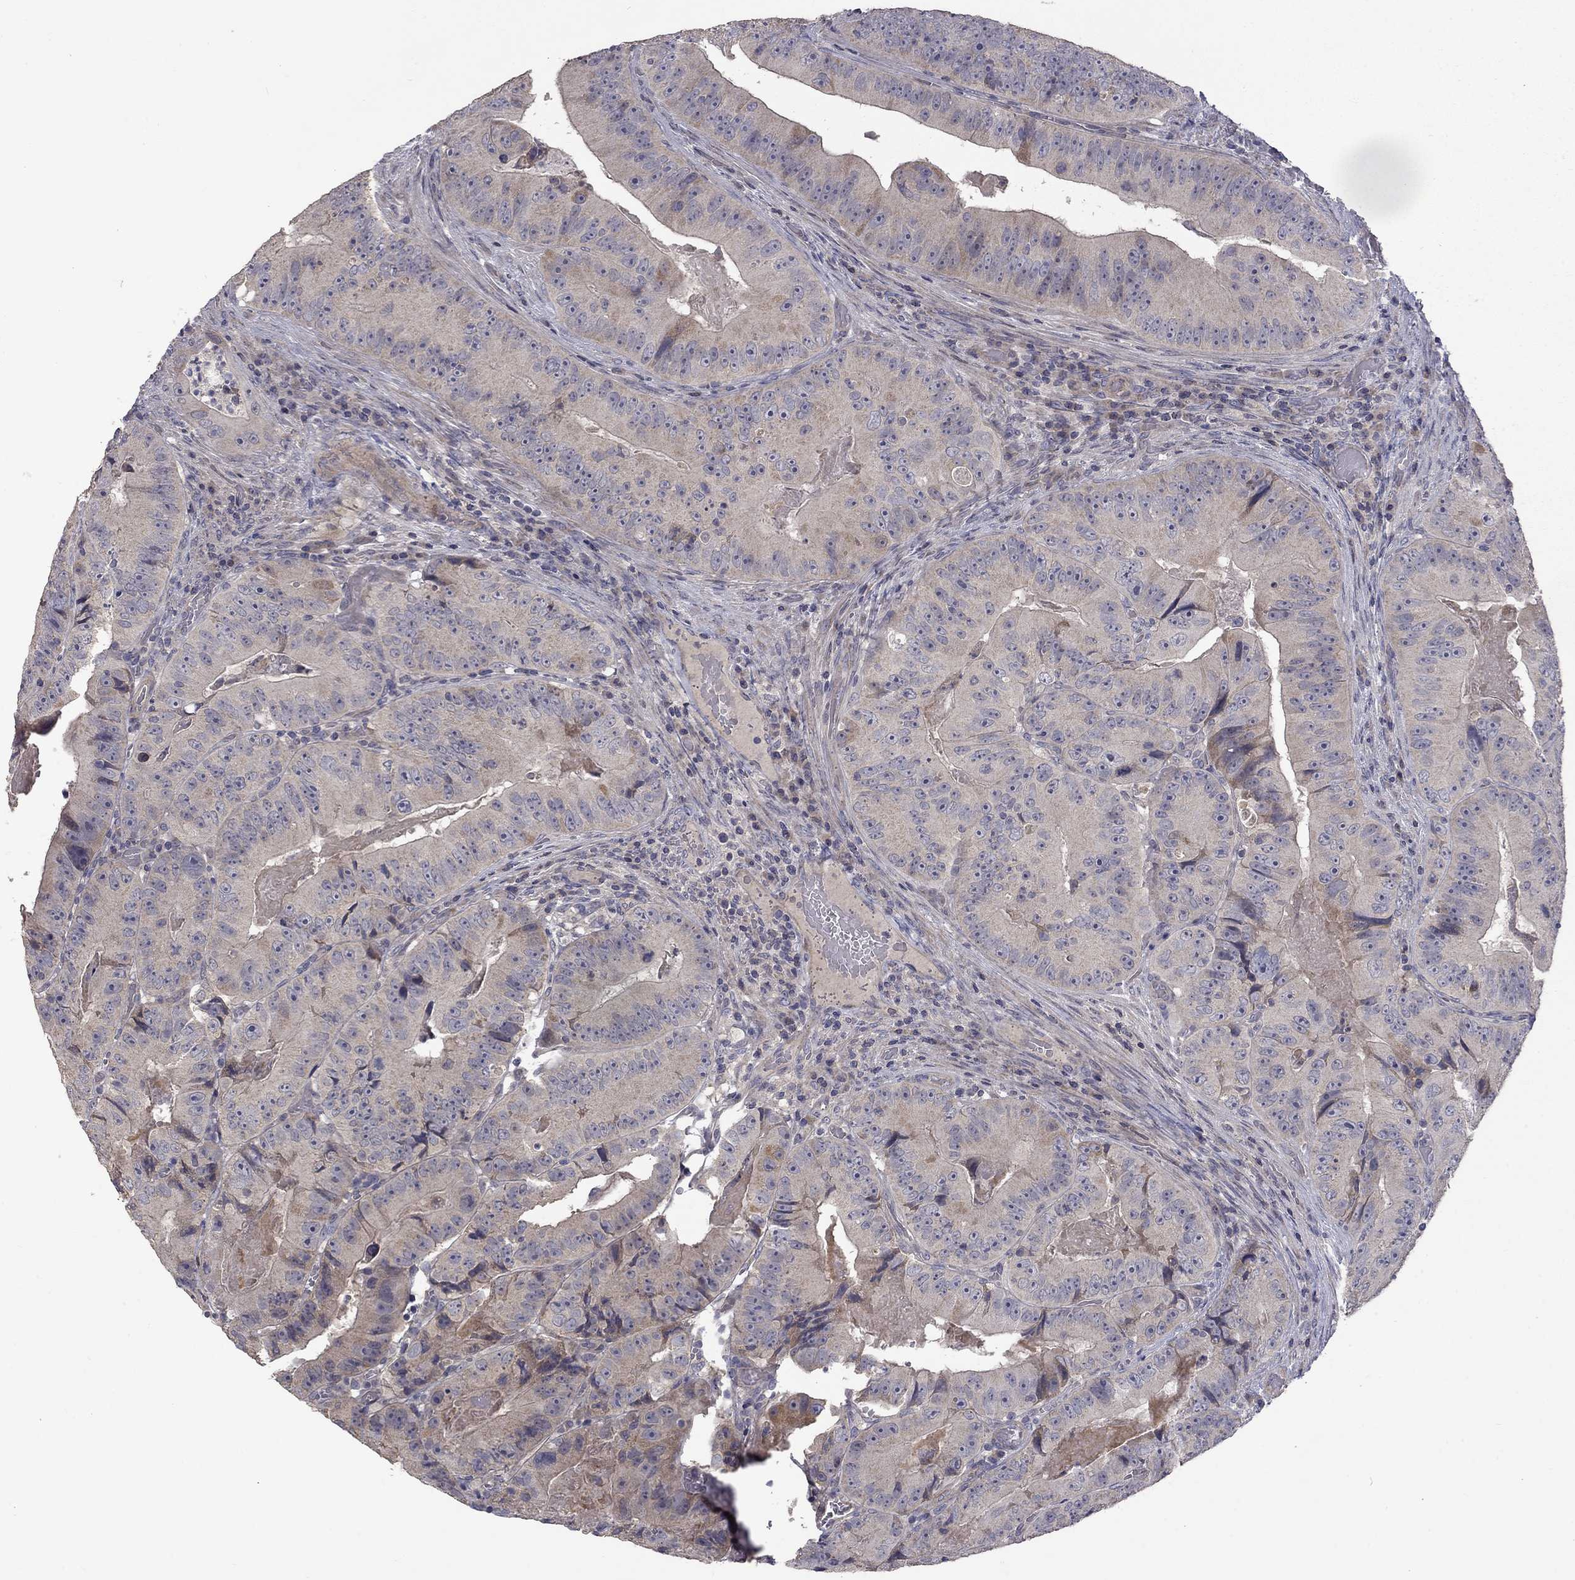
{"staining": {"intensity": "weak", "quantity": "<25%", "location": "cytoplasmic/membranous"}, "tissue": "colorectal cancer", "cell_type": "Tumor cells", "image_type": "cancer", "snomed": [{"axis": "morphology", "description": "Adenocarcinoma, NOS"}, {"axis": "topography", "description": "Colon"}], "caption": "This is an immunohistochemistry (IHC) micrograph of human colorectal cancer (adenocarcinoma). There is no staining in tumor cells.", "gene": "SLC39A14", "patient": {"sex": "female", "age": 86}}